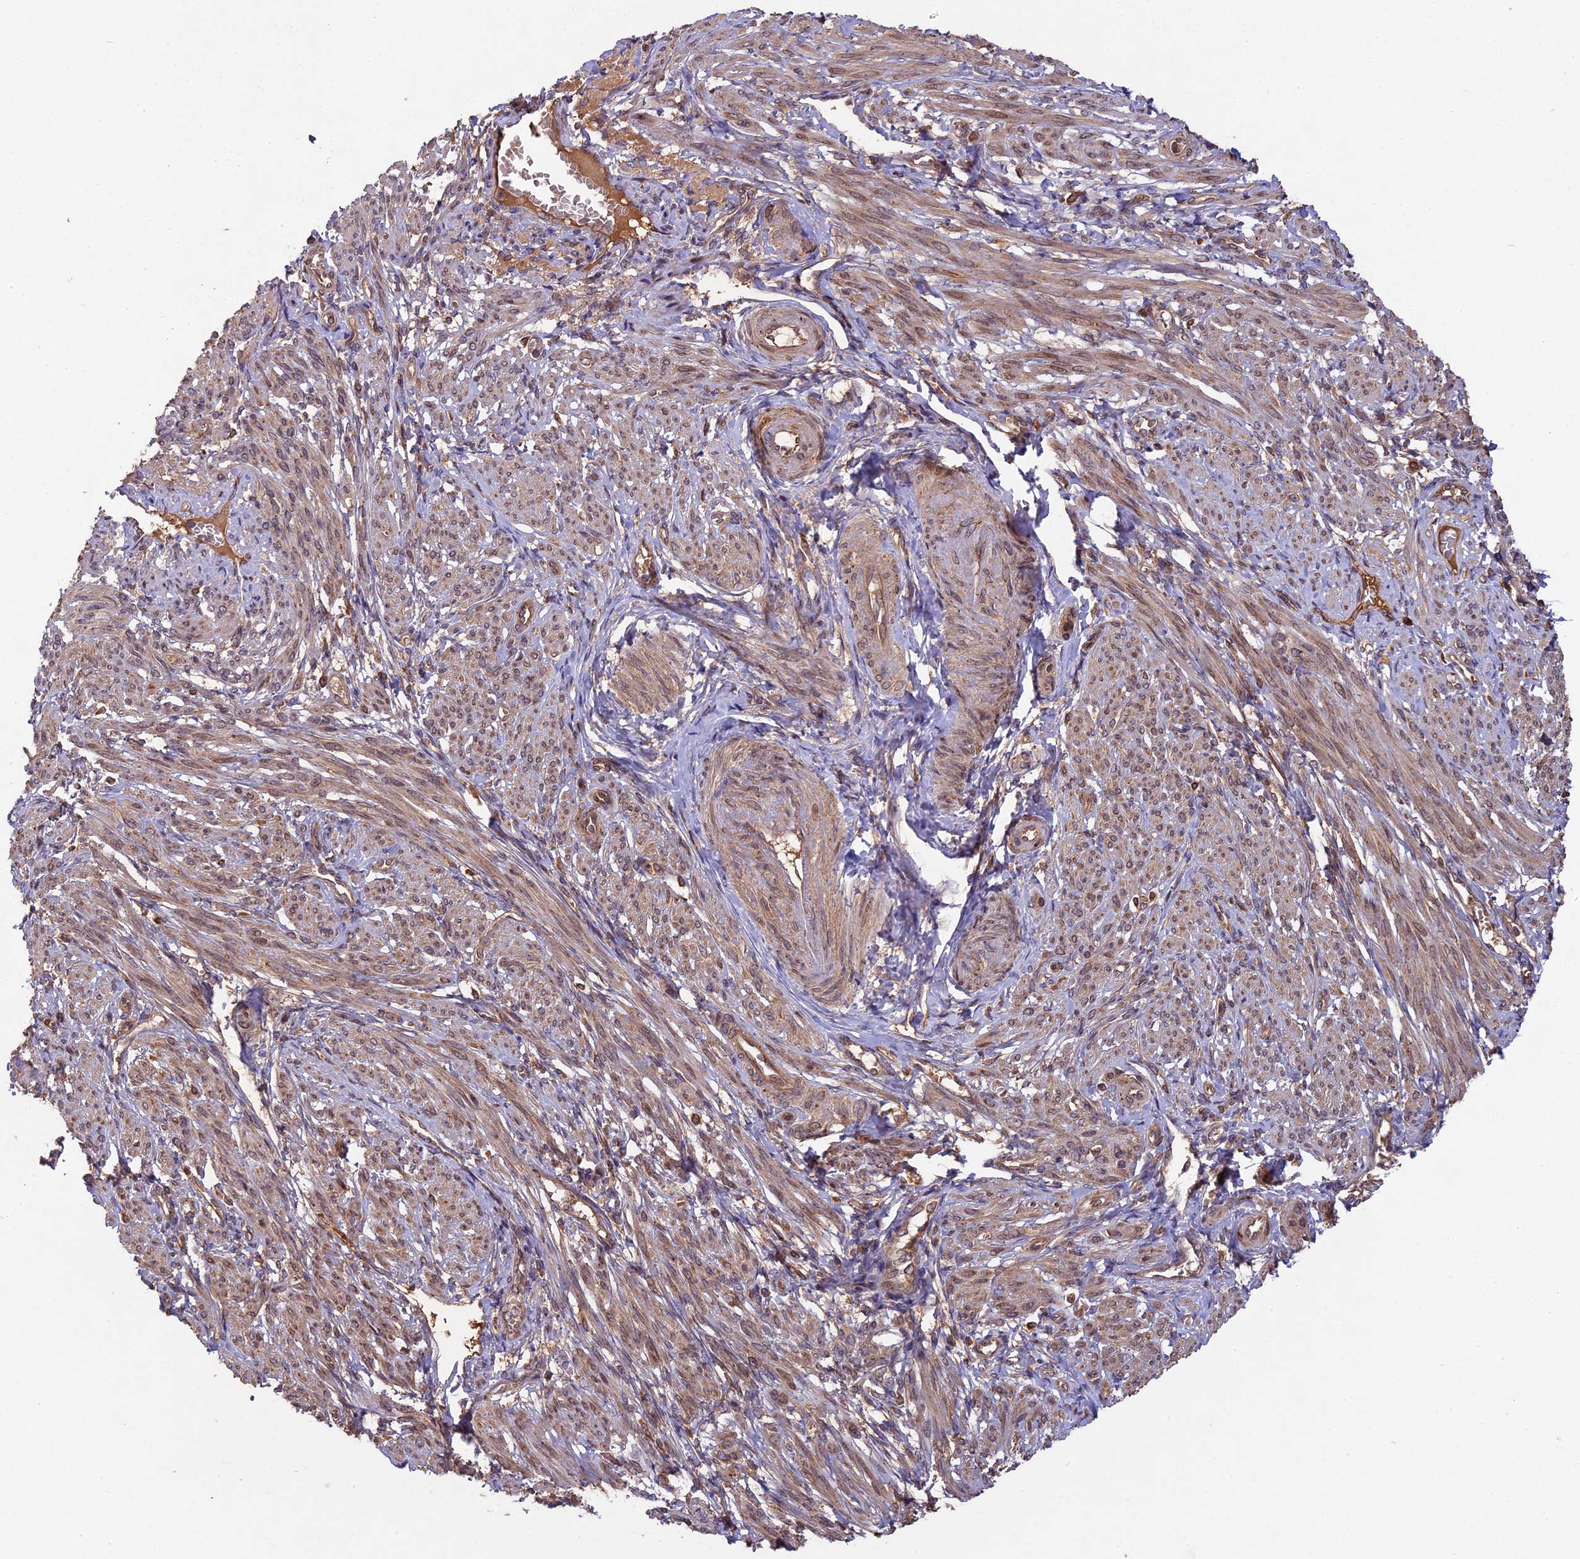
{"staining": {"intensity": "weak", "quantity": ">75%", "location": "cytoplasmic/membranous"}, "tissue": "smooth muscle", "cell_type": "Smooth muscle cells", "image_type": "normal", "snomed": [{"axis": "morphology", "description": "Normal tissue, NOS"}, {"axis": "topography", "description": "Smooth muscle"}], "caption": "Smooth muscle cells demonstrate low levels of weak cytoplasmic/membranous expression in about >75% of cells in benign smooth muscle. The staining was performed using DAB (3,3'-diaminobenzidine), with brown indicating positive protein expression. Nuclei are stained blue with hematoxylin.", "gene": "CHAC1", "patient": {"sex": "female", "age": 39}}